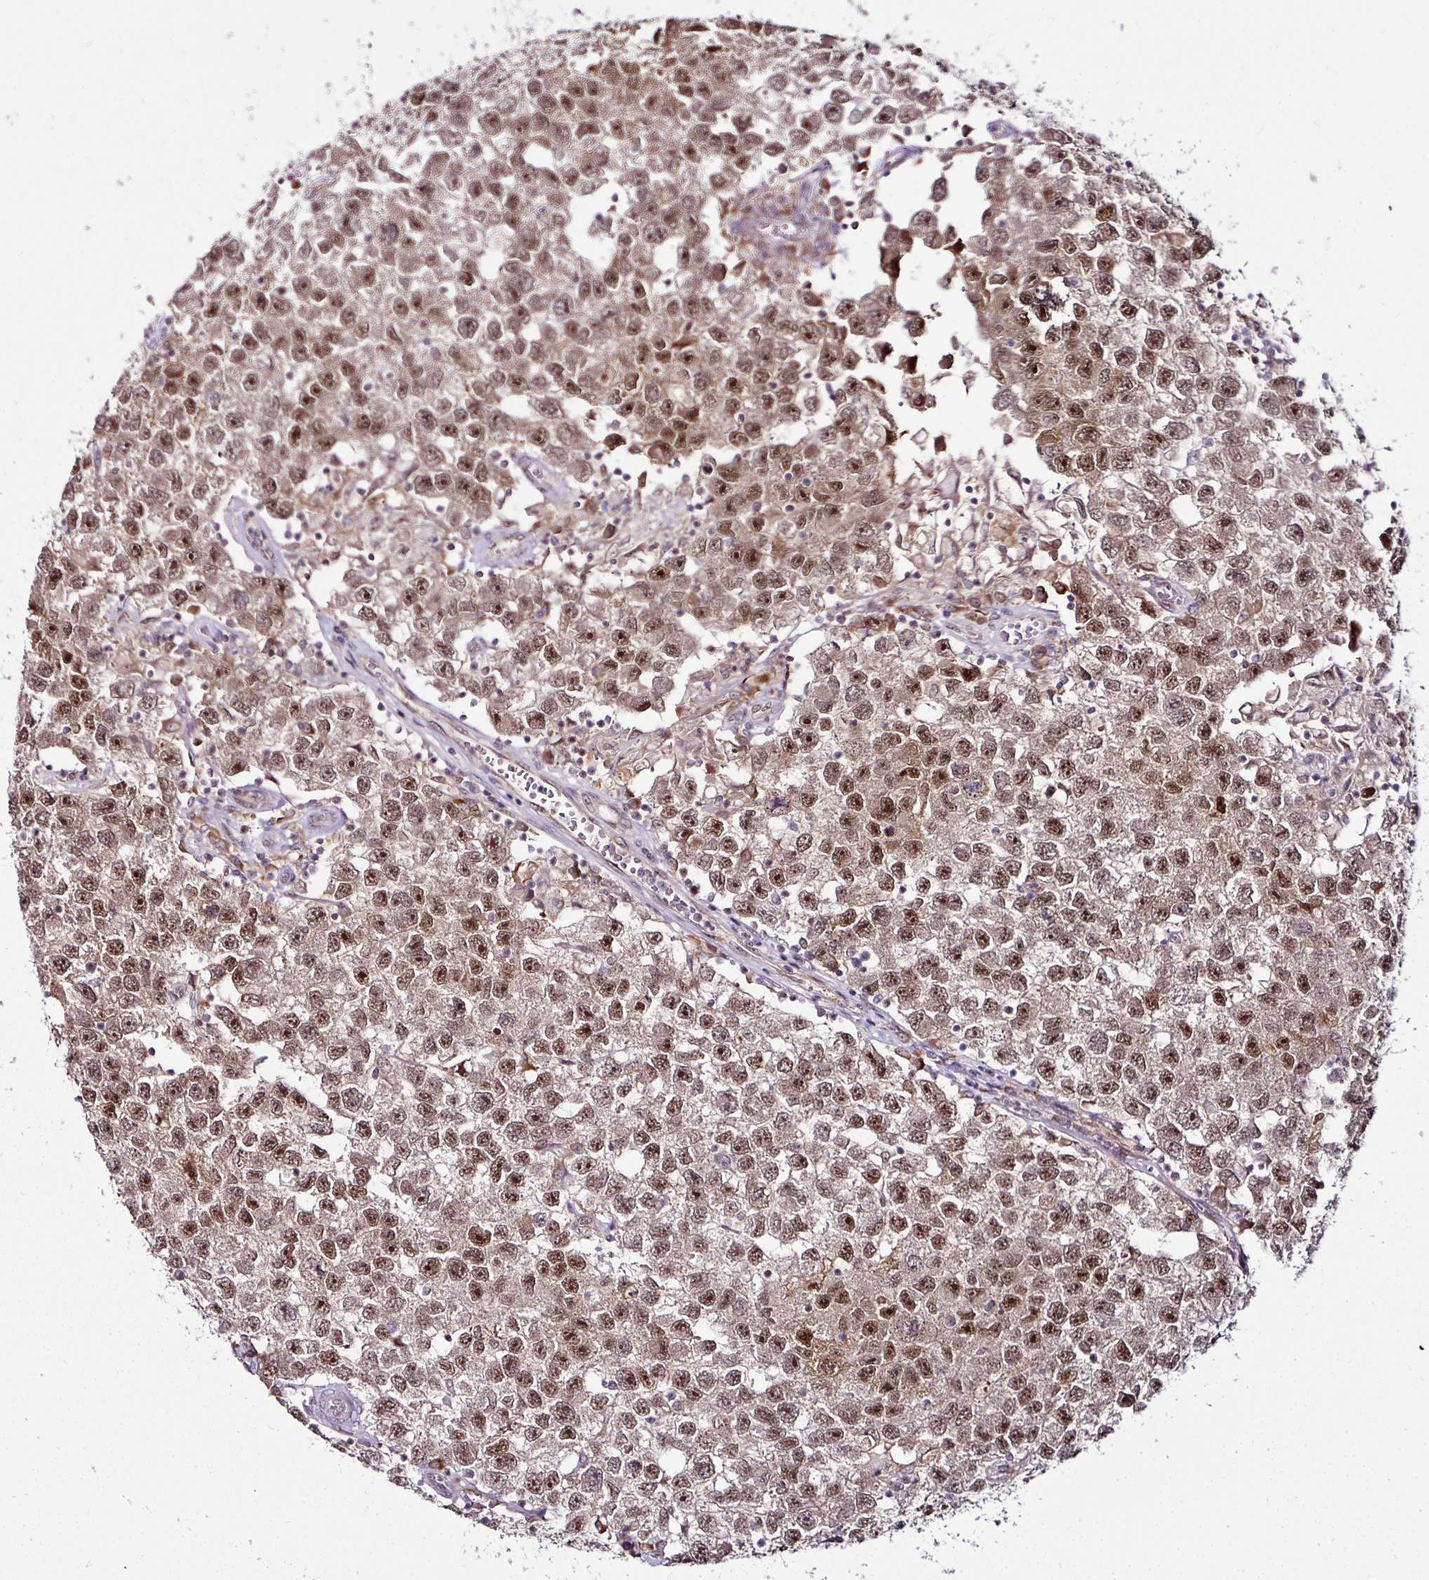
{"staining": {"intensity": "moderate", "quantity": ">75%", "location": "nuclear"}, "tissue": "testis cancer", "cell_type": "Tumor cells", "image_type": "cancer", "snomed": [{"axis": "morphology", "description": "Seminoma, NOS"}, {"axis": "topography", "description": "Testis"}], "caption": "Immunohistochemistry (IHC) (DAB (3,3'-diaminobenzidine)) staining of seminoma (testis) exhibits moderate nuclear protein expression in approximately >75% of tumor cells.", "gene": "KLF16", "patient": {"sex": "male", "age": 26}}